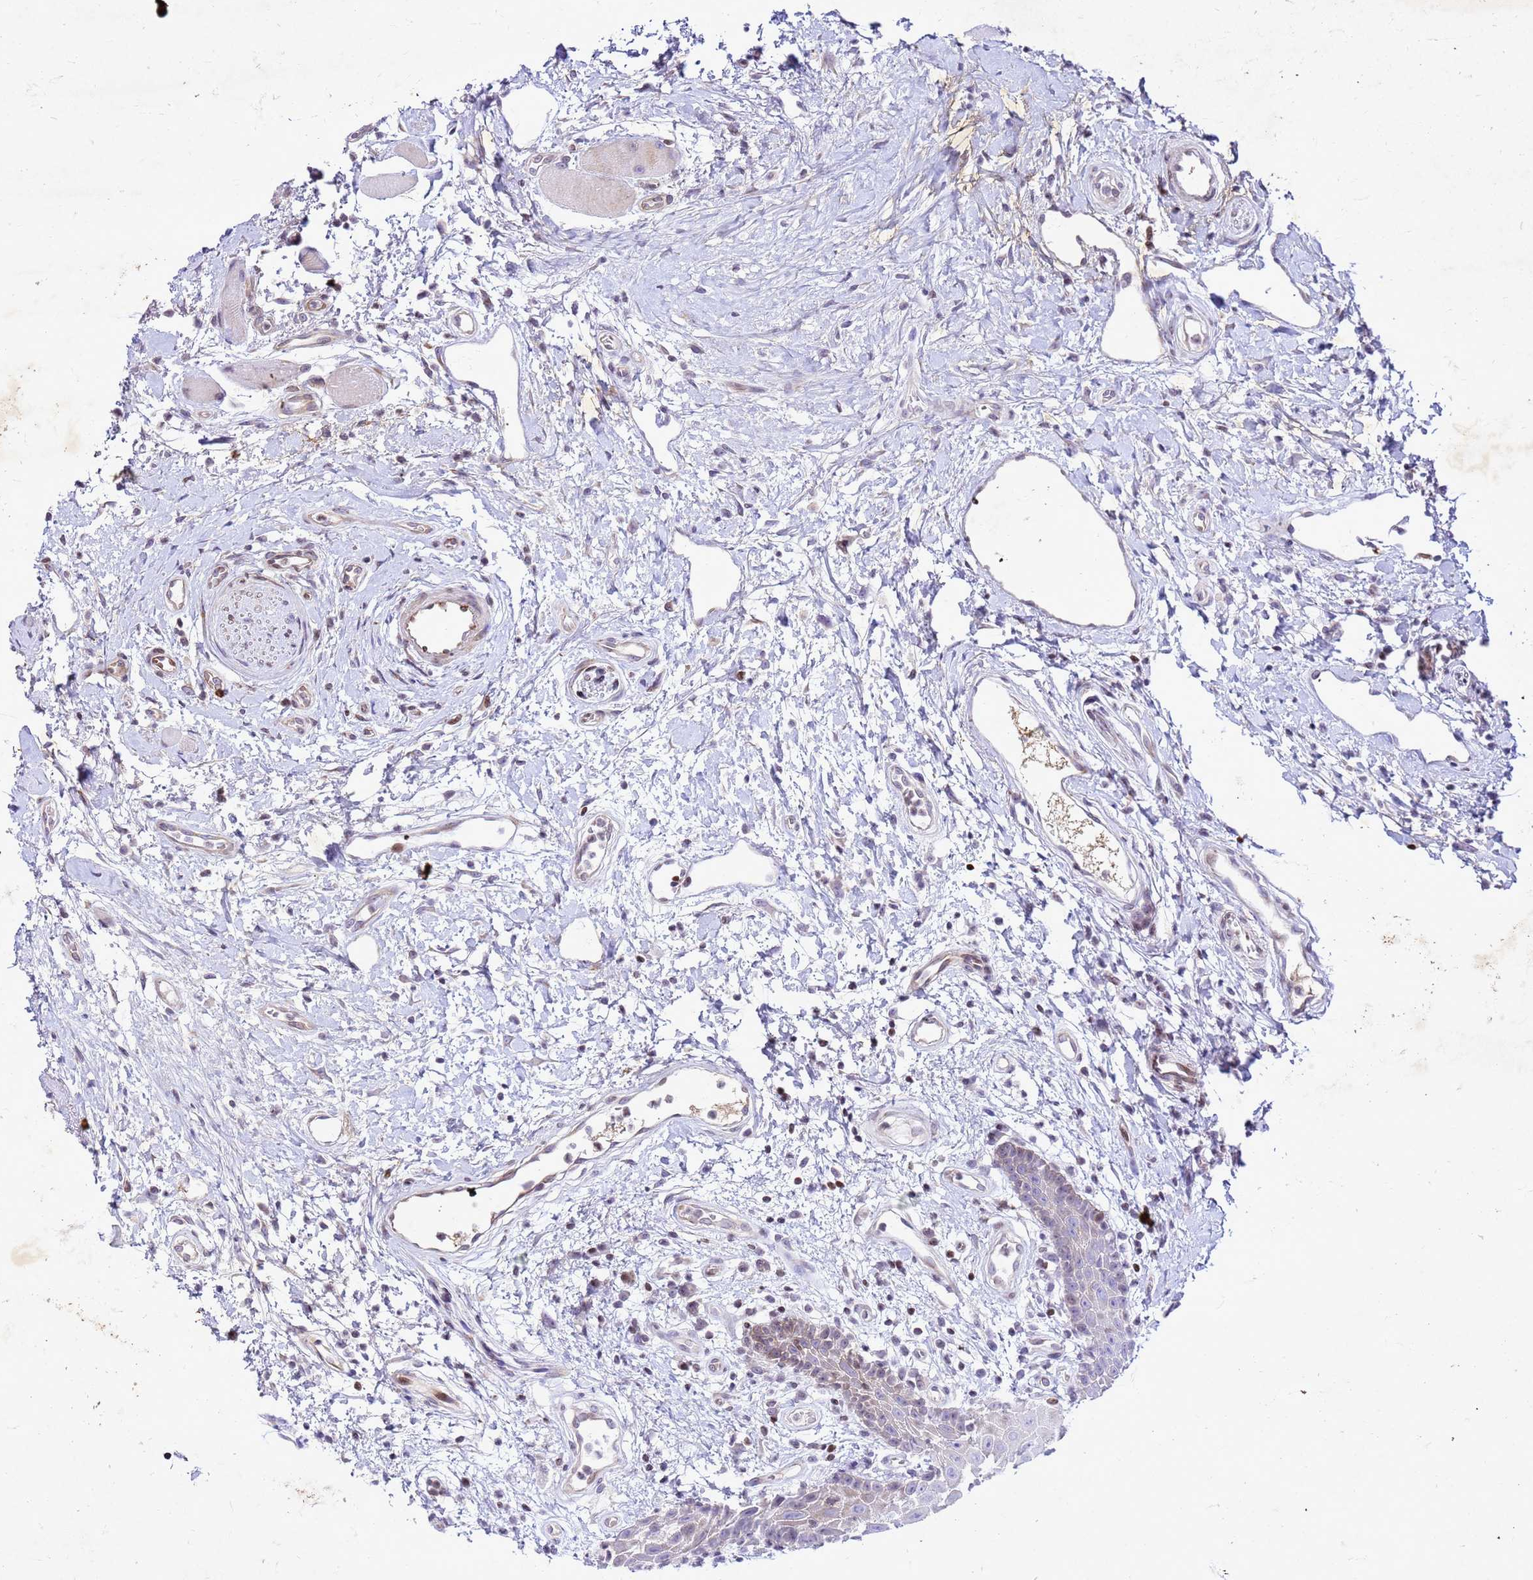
{"staining": {"intensity": "moderate", "quantity": "25%-75%", "location": "nuclear"}, "tissue": "oral mucosa", "cell_type": "Squamous epithelial cells", "image_type": "normal", "snomed": [{"axis": "morphology", "description": "Normal tissue, NOS"}, {"axis": "topography", "description": "Oral tissue"}, {"axis": "topography", "description": "Tounge, NOS"}], "caption": "High-power microscopy captured an immunohistochemistry histopathology image of unremarkable oral mucosa, revealing moderate nuclear positivity in about 25%-75% of squamous epithelial cells.", "gene": "COPS9", "patient": {"sex": "female", "age": 59}}